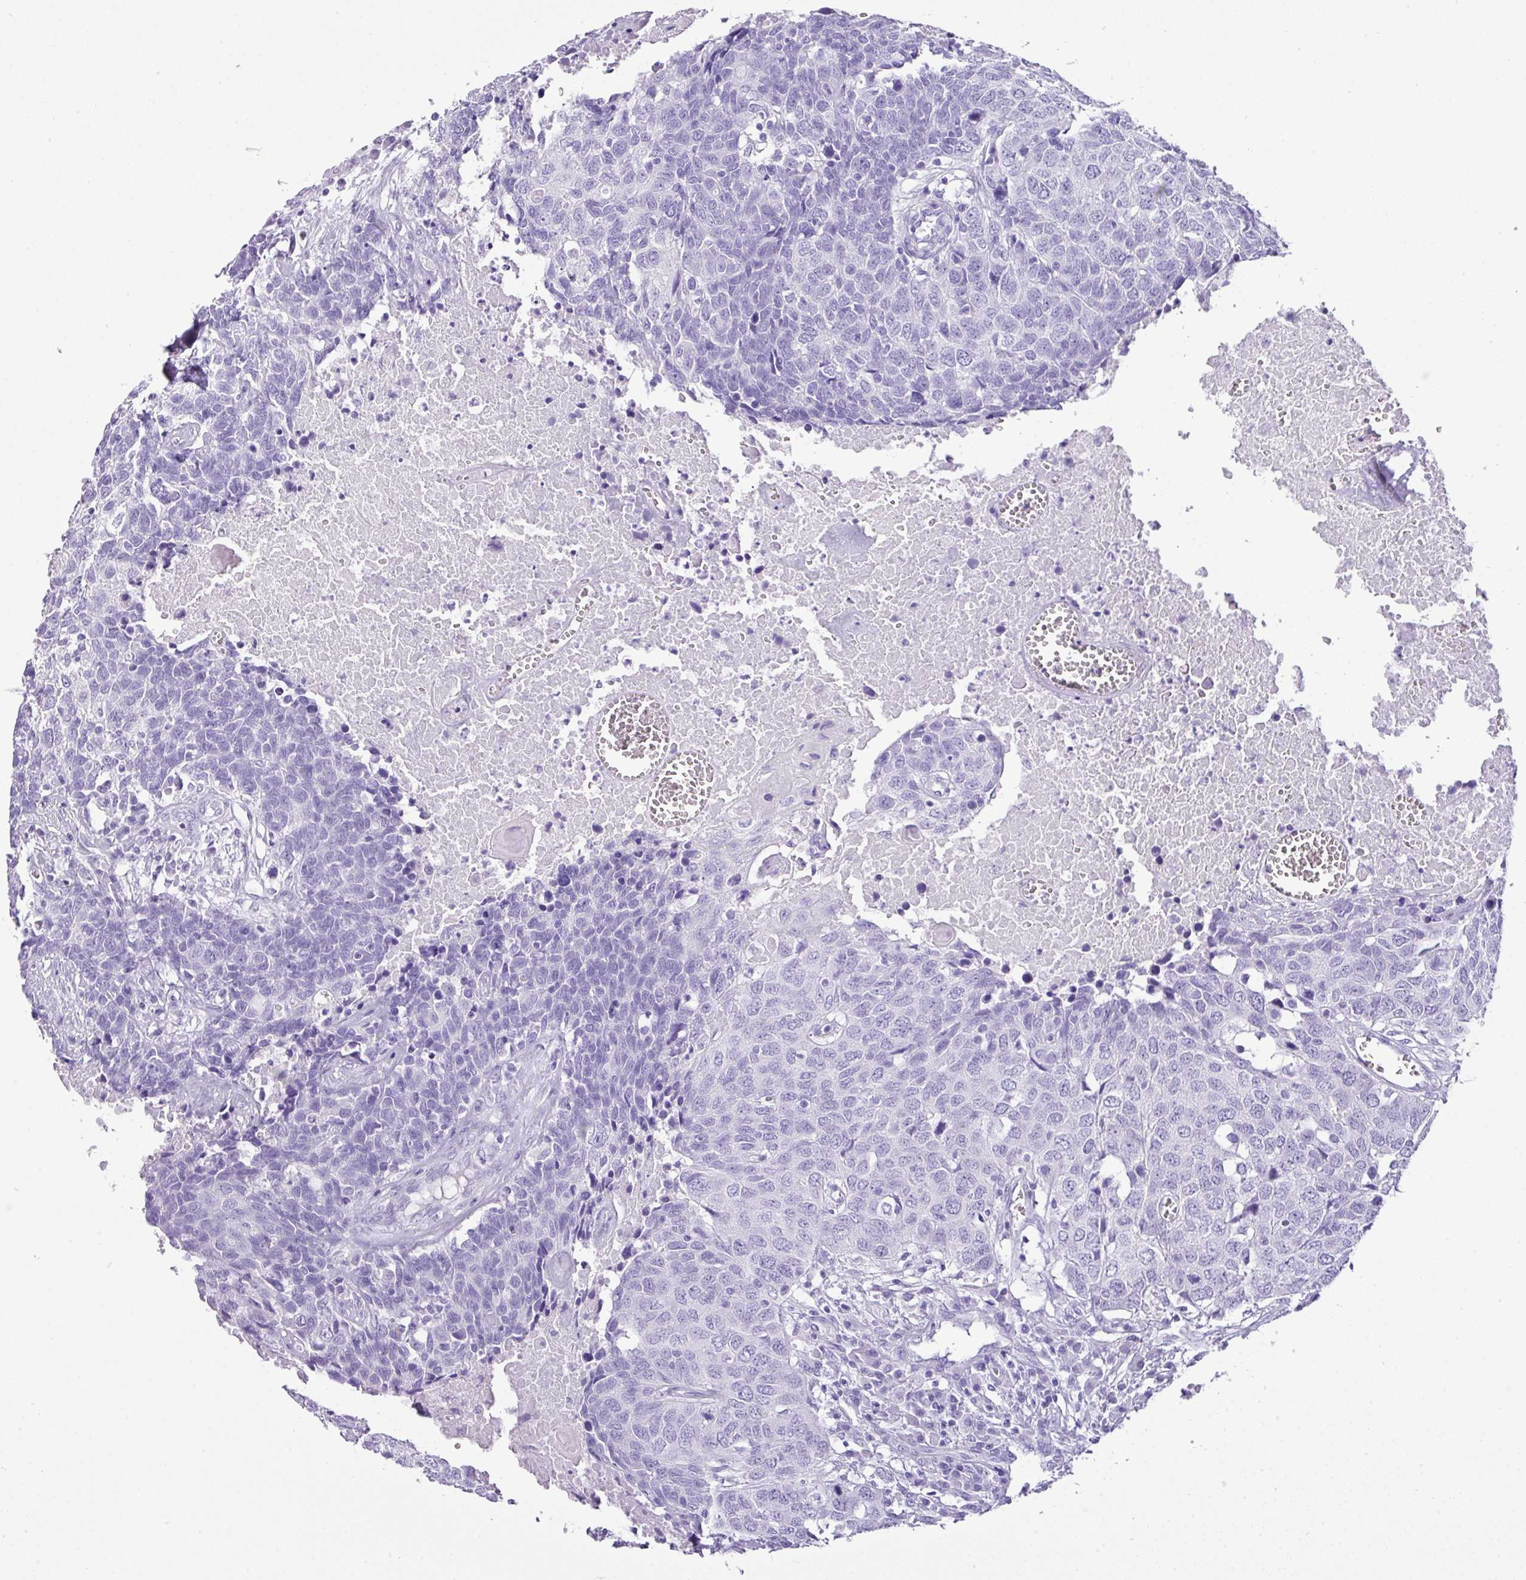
{"staining": {"intensity": "negative", "quantity": "none", "location": "none"}, "tissue": "head and neck cancer", "cell_type": "Tumor cells", "image_type": "cancer", "snomed": [{"axis": "morphology", "description": "Squamous cell carcinoma, NOS"}, {"axis": "topography", "description": "Head-Neck"}], "caption": "An immunohistochemistry image of head and neck squamous cell carcinoma is shown. There is no staining in tumor cells of head and neck squamous cell carcinoma.", "gene": "TNP1", "patient": {"sex": "male", "age": 66}}